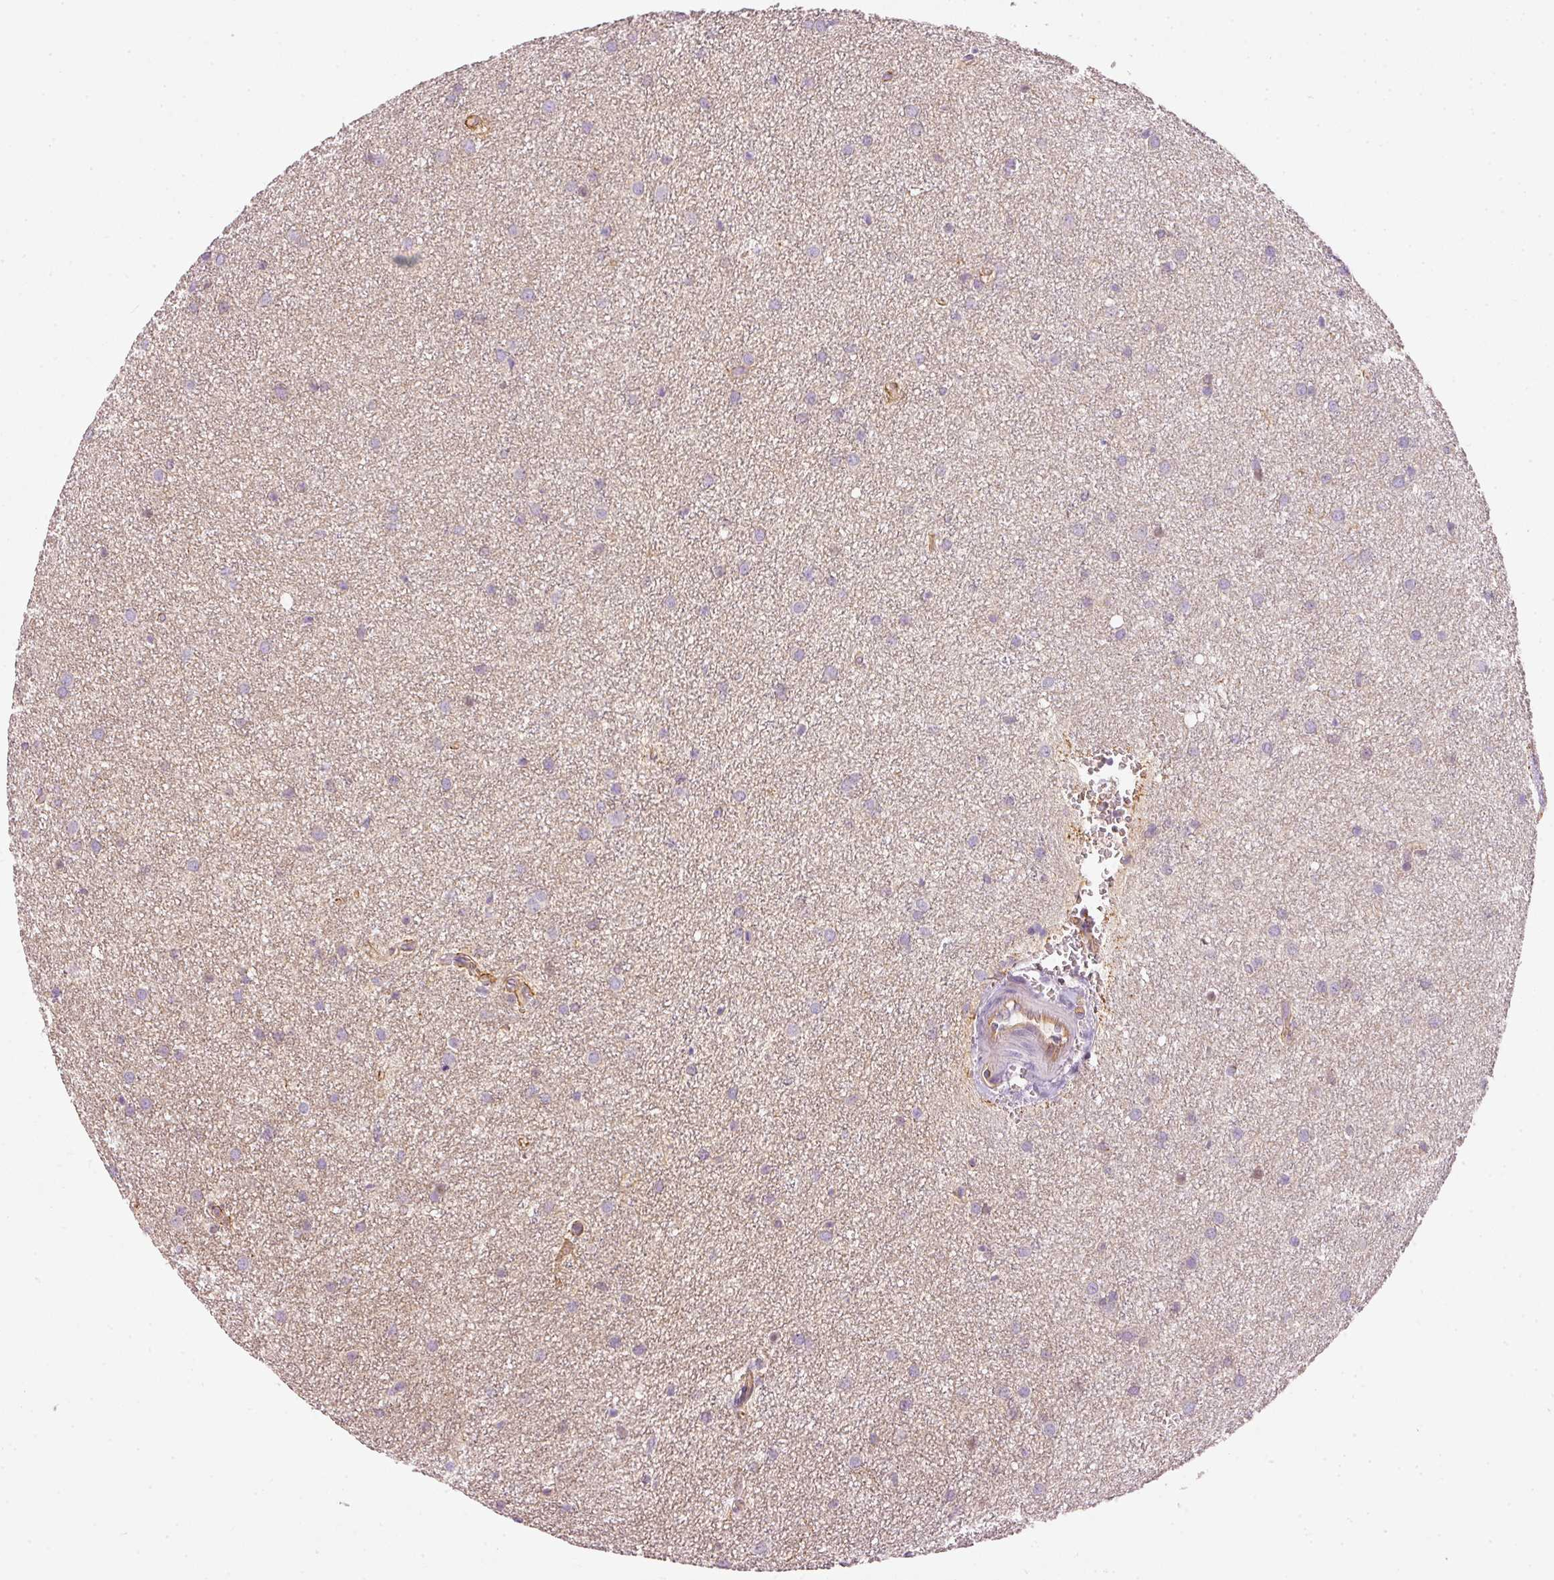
{"staining": {"intensity": "negative", "quantity": "none", "location": "none"}, "tissue": "glioma", "cell_type": "Tumor cells", "image_type": "cancer", "snomed": [{"axis": "morphology", "description": "Glioma, malignant, Low grade"}, {"axis": "topography", "description": "Cerebellum"}], "caption": "Immunohistochemistry (IHC) of human low-grade glioma (malignant) reveals no positivity in tumor cells.", "gene": "OSR2", "patient": {"sex": "female", "age": 5}}